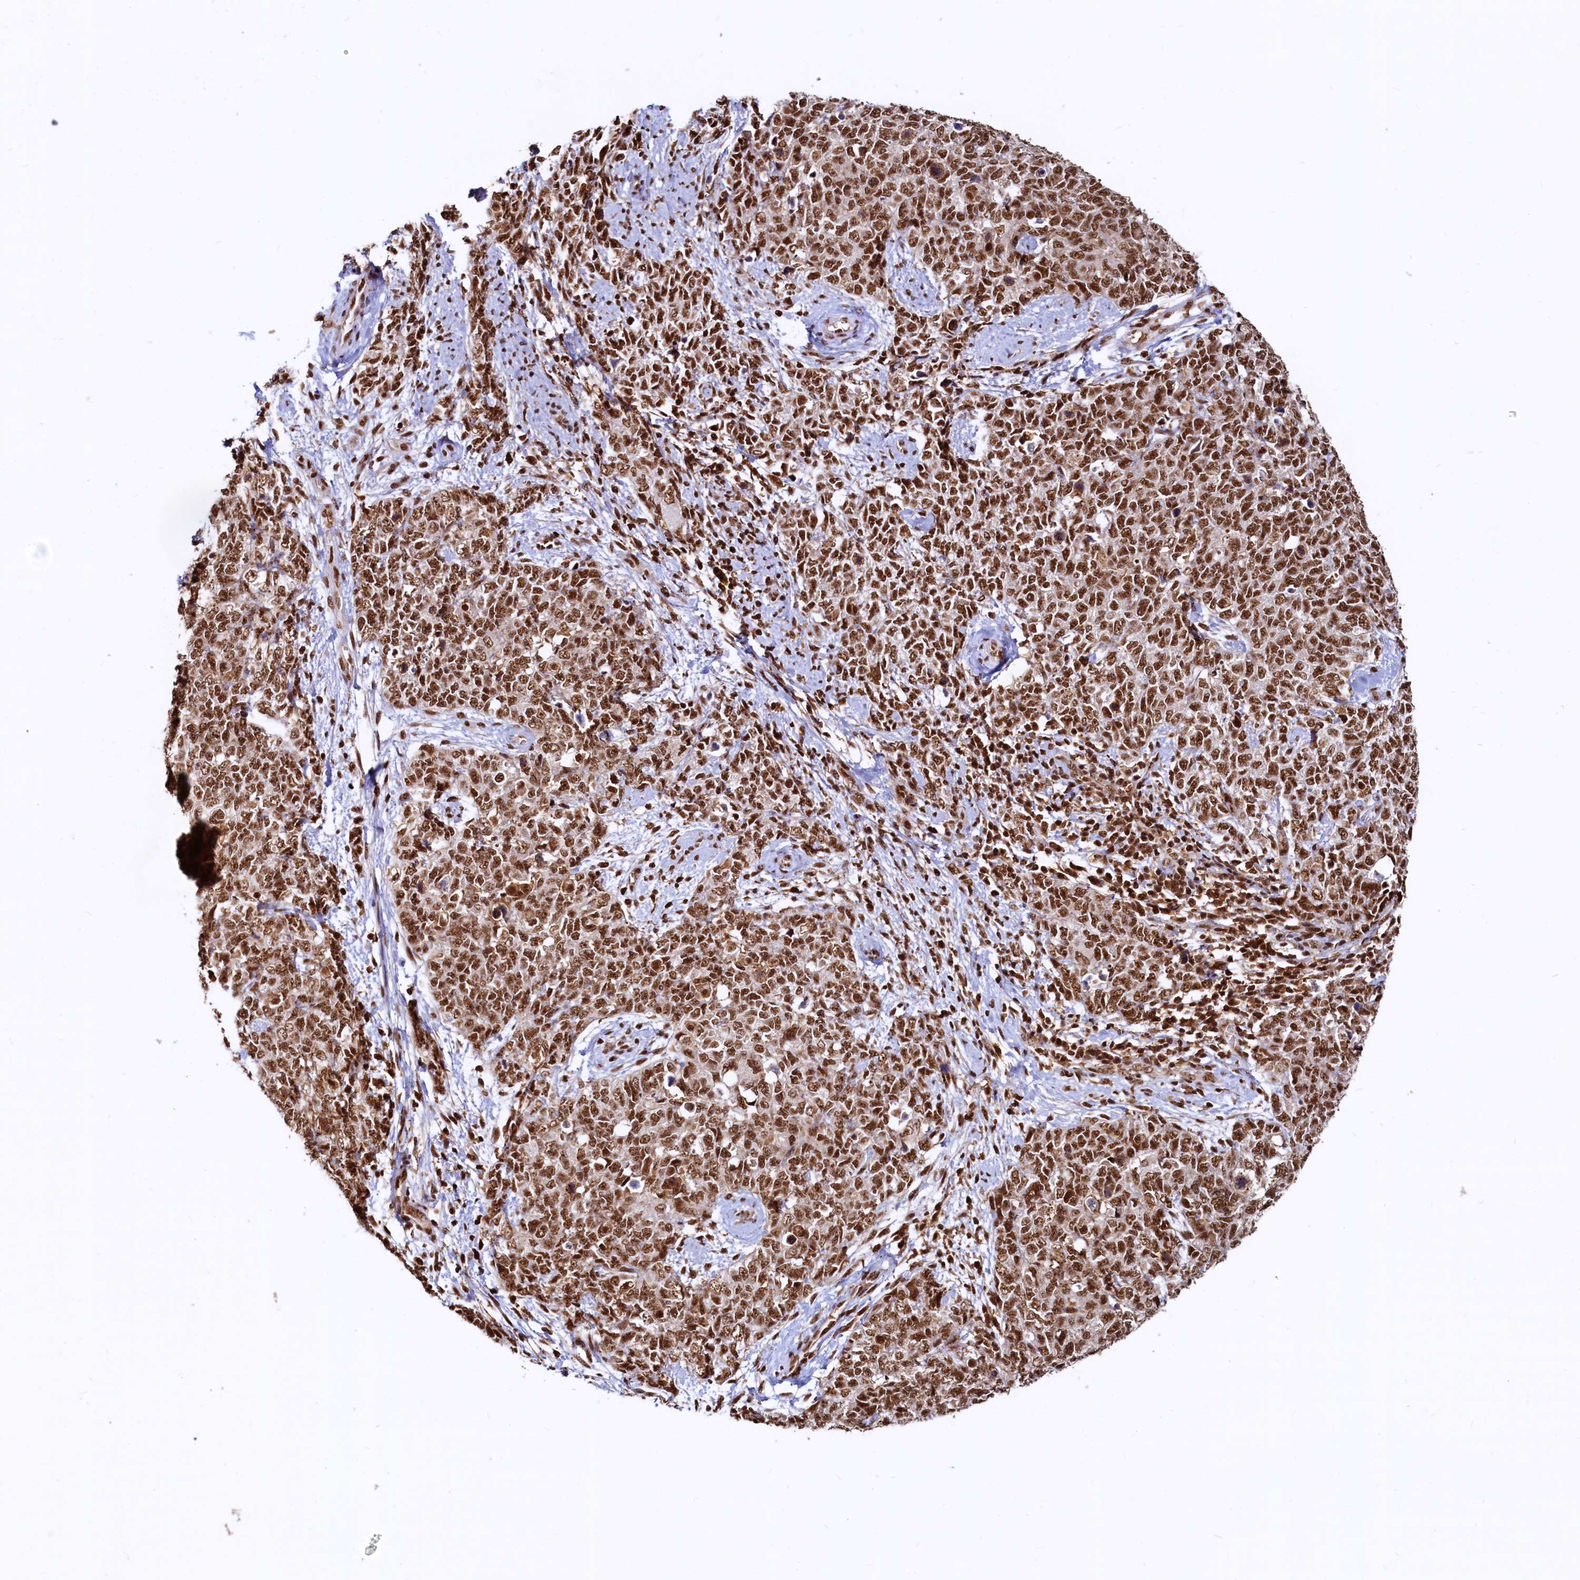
{"staining": {"intensity": "strong", "quantity": ">75%", "location": "nuclear"}, "tissue": "cervical cancer", "cell_type": "Tumor cells", "image_type": "cancer", "snomed": [{"axis": "morphology", "description": "Squamous cell carcinoma, NOS"}, {"axis": "topography", "description": "Cervix"}], "caption": "Human cervical cancer stained with a protein marker reveals strong staining in tumor cells.", "gene": "RSRC2", "patient": {"sex": "female", "age": 63}}